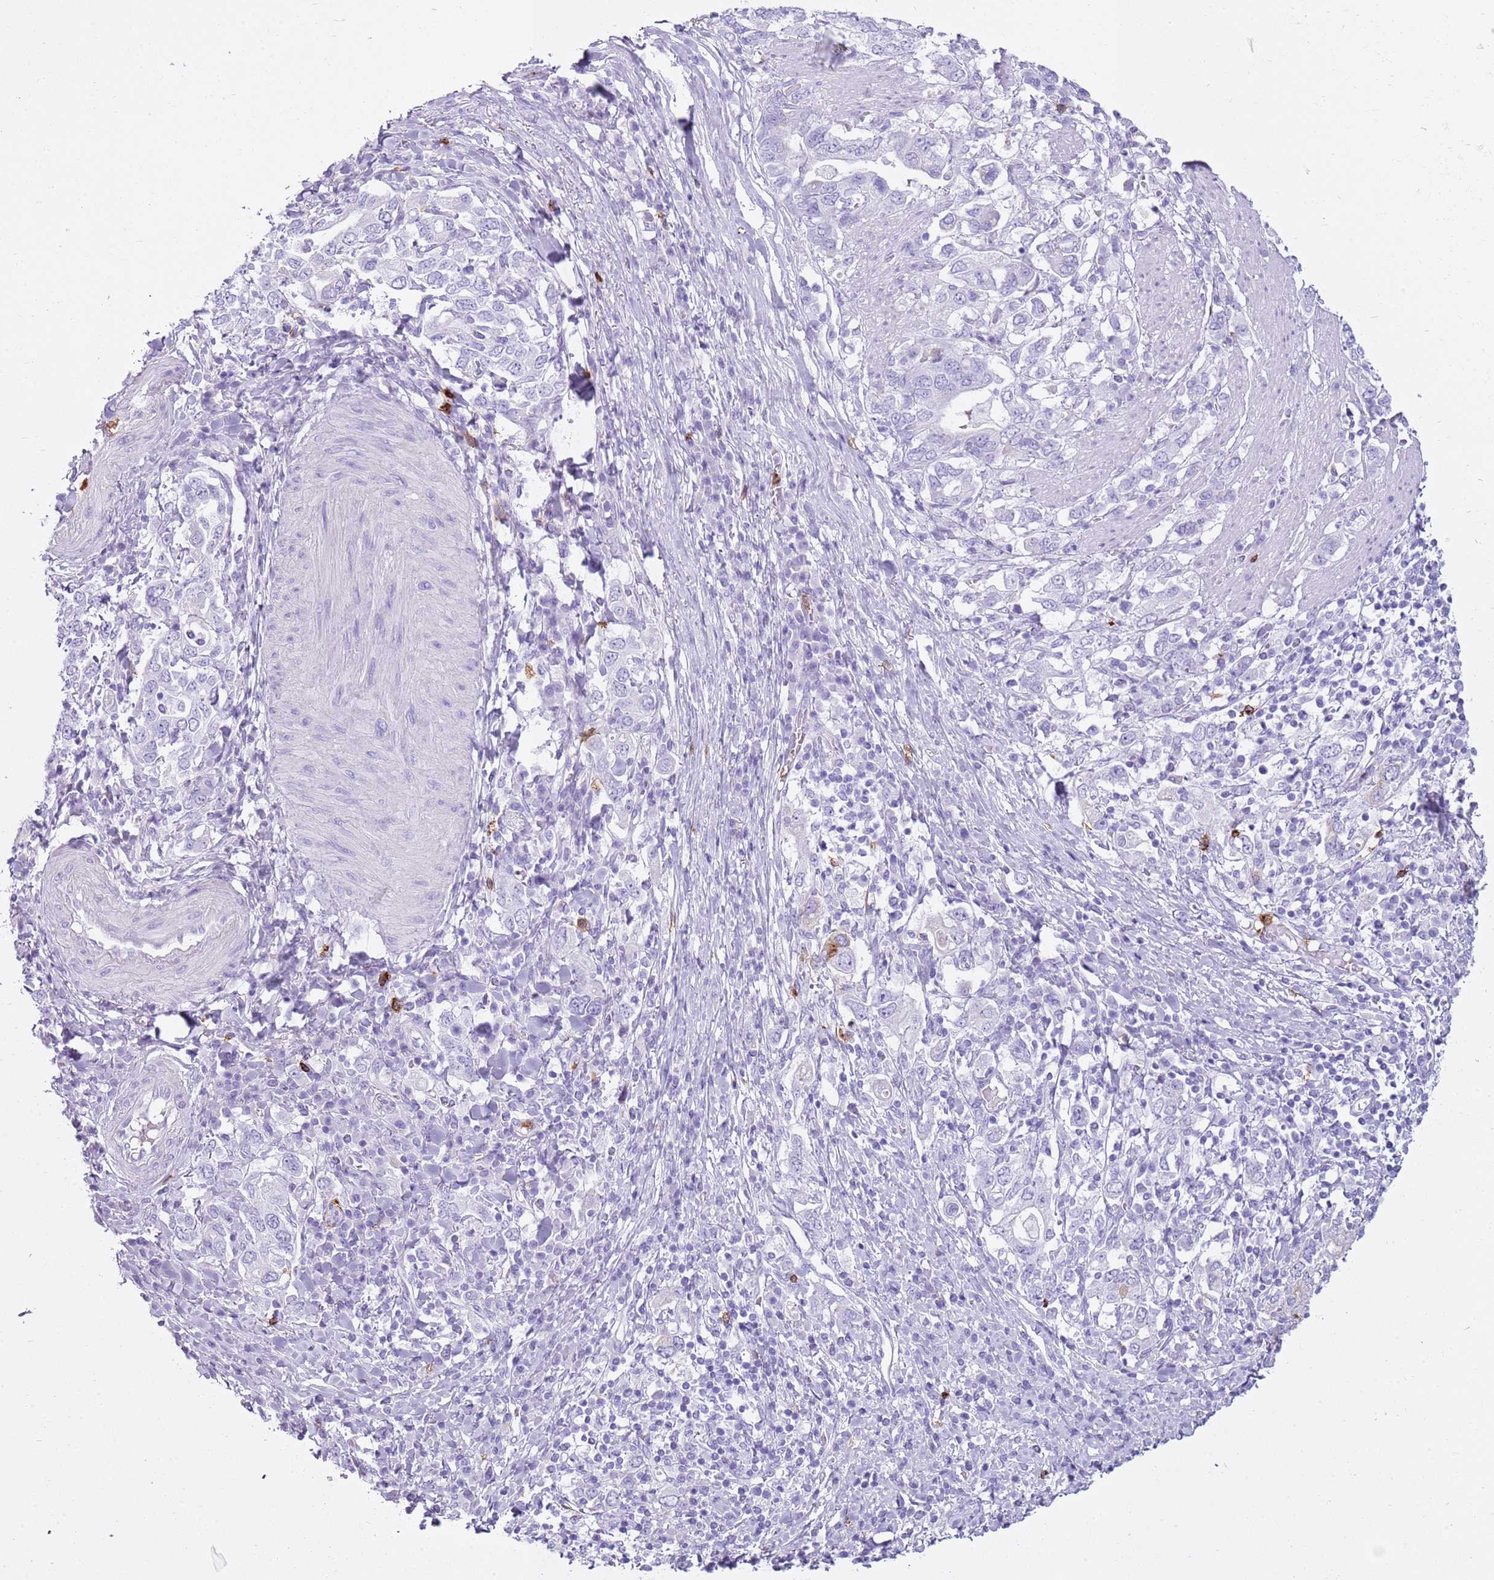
{"staining": {"intensity": "negative", "quantity": "none", "location": "none"}, "tissue": "stomach cancer", "cell_type": "Tumor cells", "image_type": "cancer", "snomed": [{"axis": "morphology", "description": "Adenocarcinoma, NOS"}, {"axis": "topography", "description": "Stomach, upper"}, {"axis": "topography", "description": "Stomach"}], "caption": "High magnification brightfield microscopy of adenocarcinoma (stomach) stained with DAB (3,3'-diaminobenzidine) (brown) and counterstained with hematoxylin (blue): tumor cells show no significant positivity.", "gene": "CD177", "patient": {"sex": "male", "age": 62}}